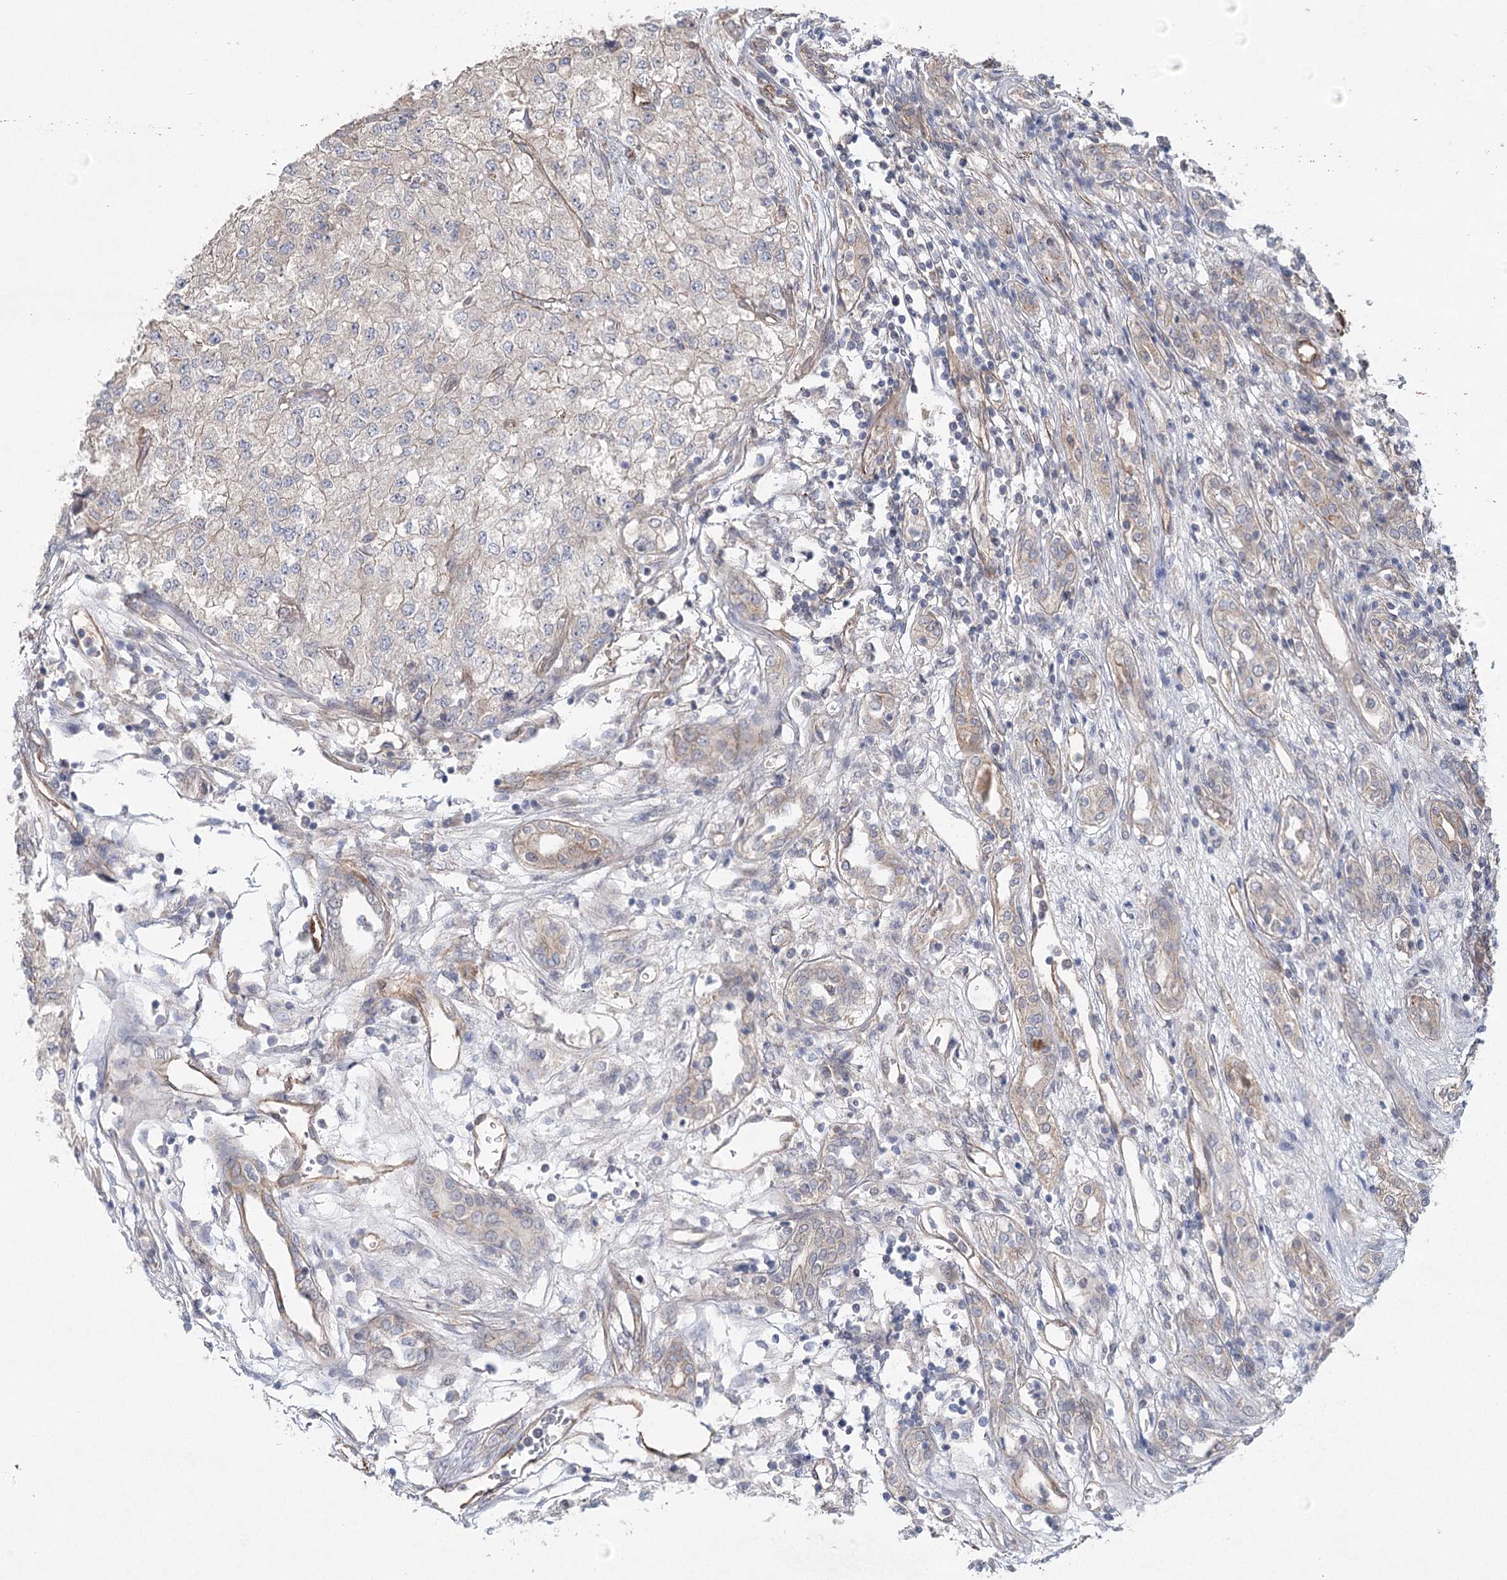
{"staining": {"intensity": "negative", "quantity": "none", "location": "none"}, "tissue": "renal cancer", "cell_type": "Tumor cells", "image_type": "cancer", "snomed": [{"axis": "morphology", "description": "Adenocarcinoma, NOS"}, {"axis": "topography", "description": "Kidney"}], "caption": "IHC of renal cancer (adenocarcinoma) reveals no expression in tumor cells. Nuclei are stained in blue.", "gene": "RWDD4", "patient": {"sex": "female", "age": 54}}